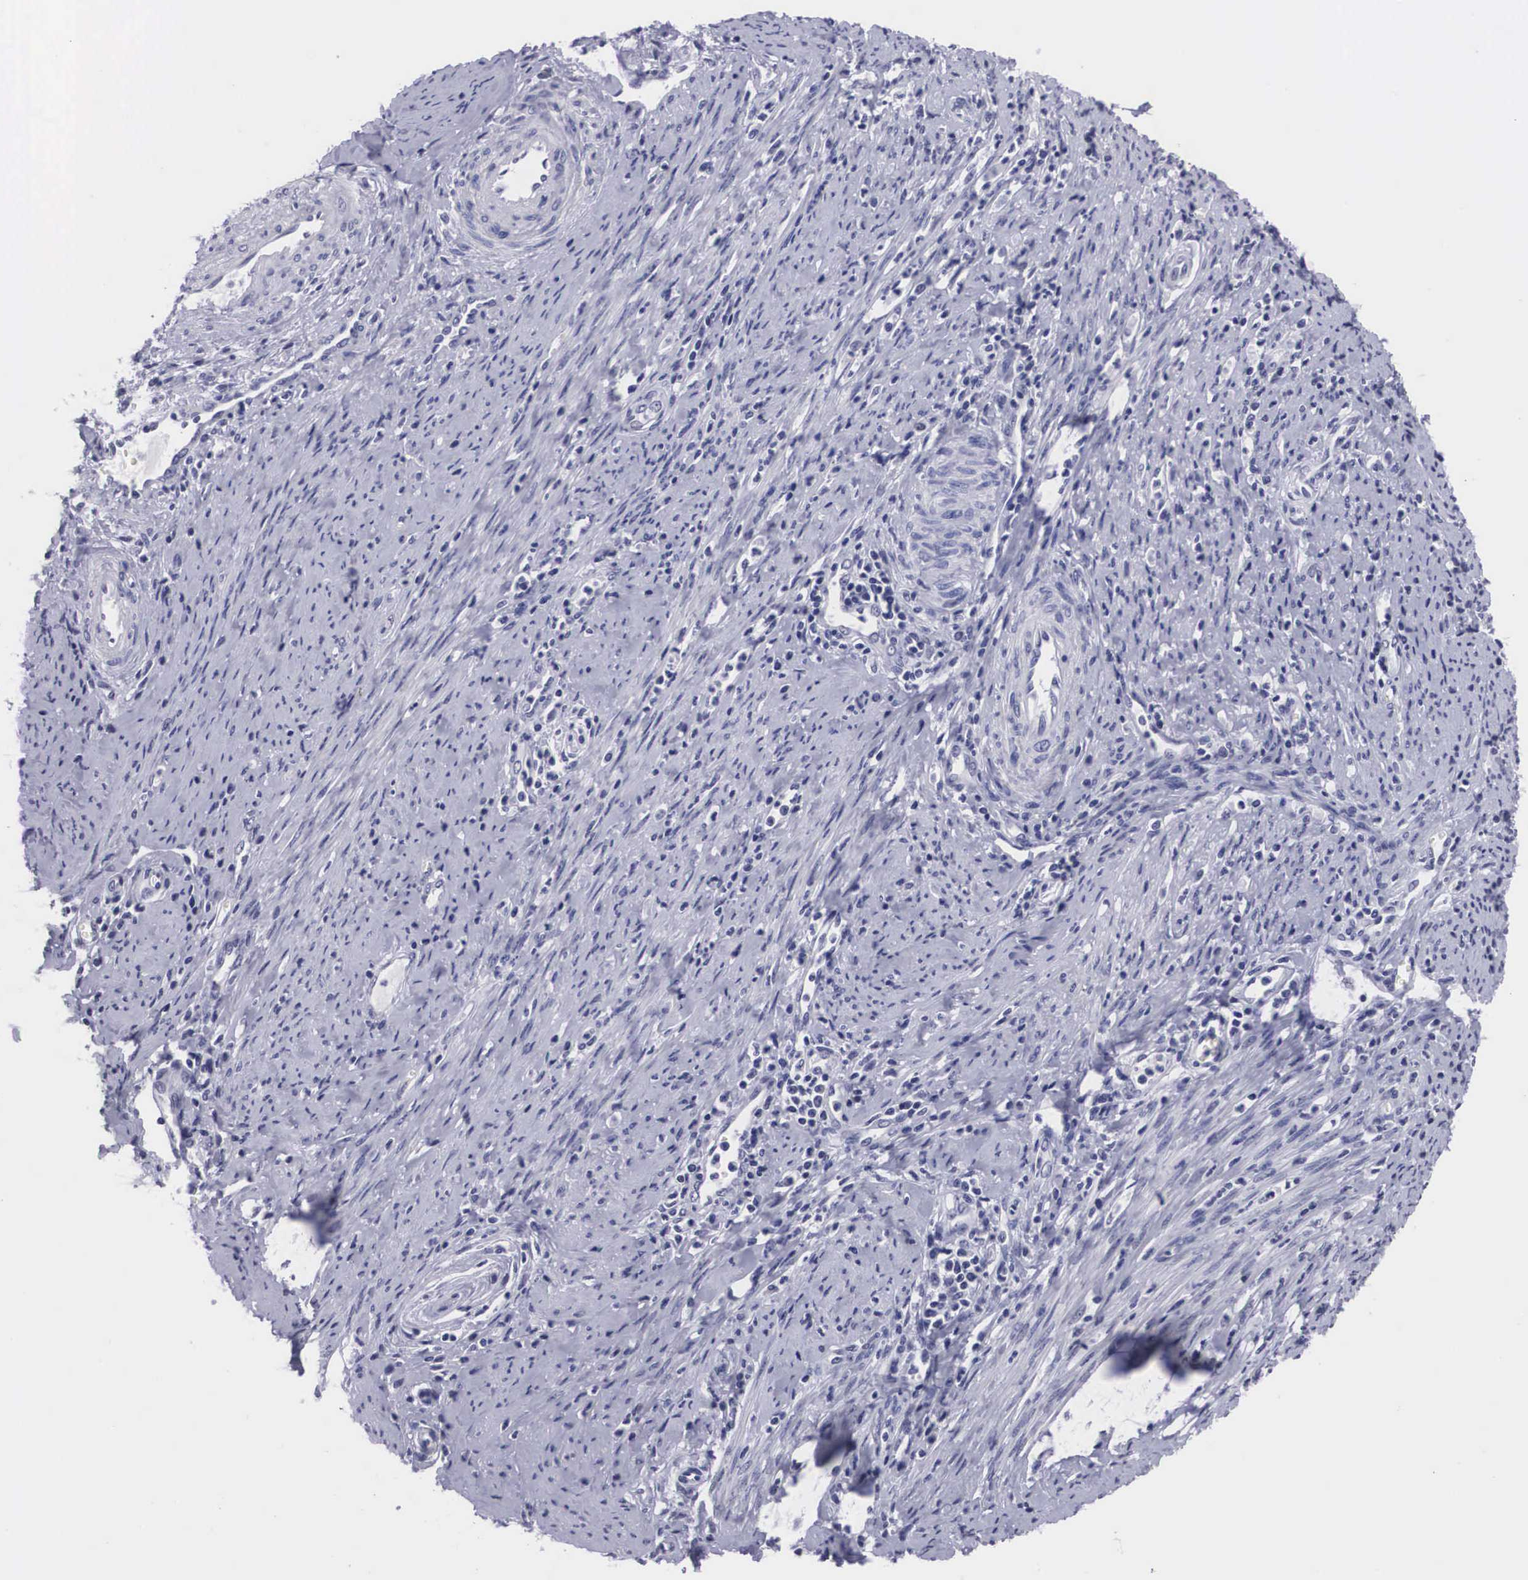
{"staining": {"intensity": "negative", "quantity": "none", "location": "none"}, "tissue": "cervical cancer", "cell_type": "Tumor cells", "image_type": "cancer", "snomed": [{"axis": "morphology", "description": "Normal tissue, NOS"}, {"axis": "morphology", "description": "Adenocarcinoma, NOS"}, {"axis": "topography", "description": "Cervix"}], "caption": "Immunohistochemistry image of human cervical cancer stained for a protein (brown), which demonstrates no staining in tumor cells. (Brightfield microscopy of DAB IHC at high magnification).", "gene": "C22orf31", "patient": {"sex": "female", "age": 34}}